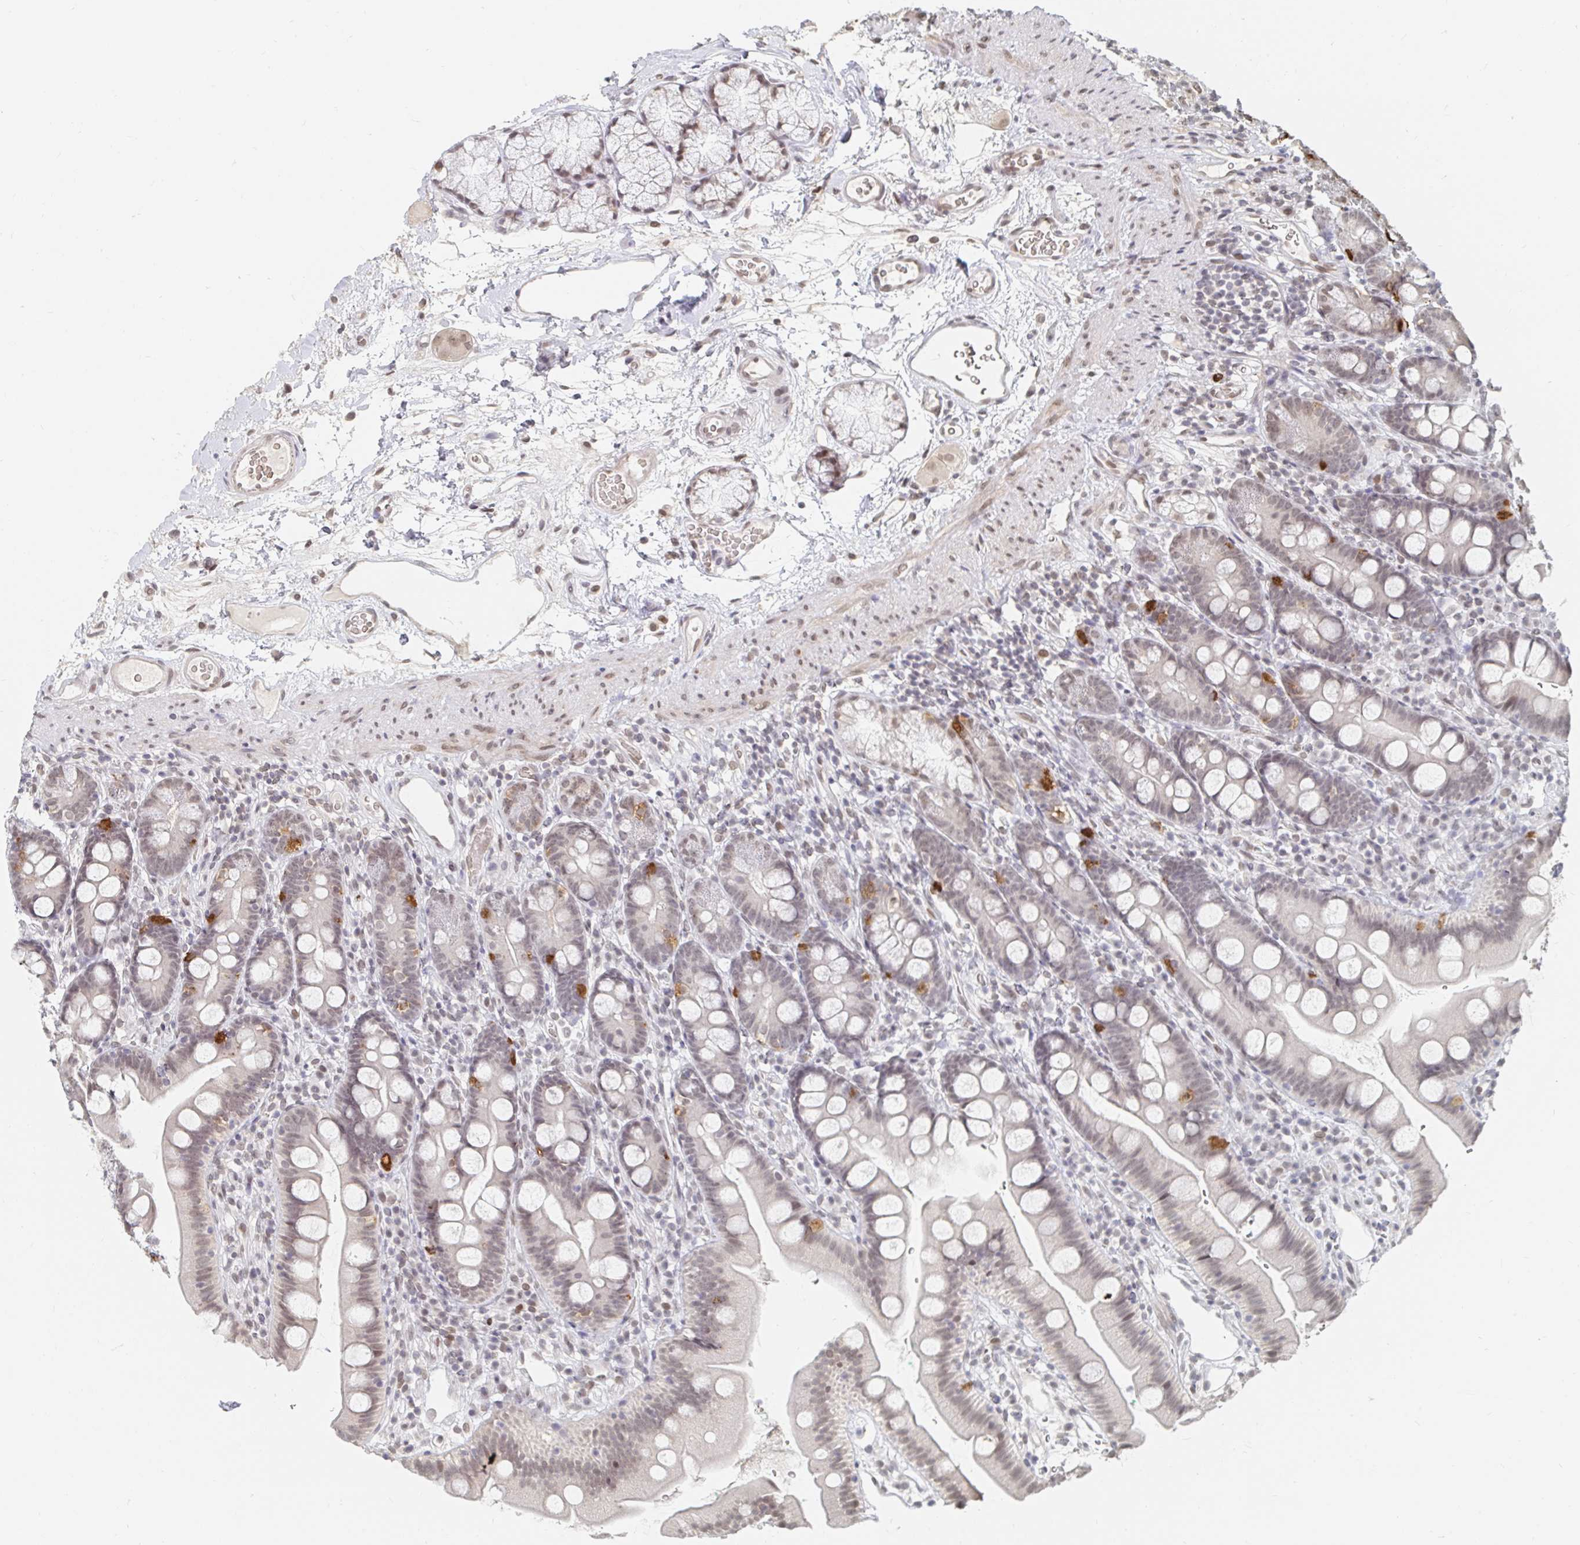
{"staining": {"intensity": "moderate", "quantity": "<25%", "location": "cytoplasmic/membranous"}, "tissue": "duodenum", "cell_type": "Glandular cells", "image_type": "normal", "snomed": [{"axis": "morphology", "description": "Normal tissue, NOS"}, {"axis": "topography", "description": "Duodenum"}], "caption": "Immunohistochemical staining of unremarkable duodenum exhibits <25% levels of moderate cytoplasmic/membranous protein expression in about <25% of glandular cells.", "gene": "CHD2", "patient": {"sex": "female", "age": 67}}